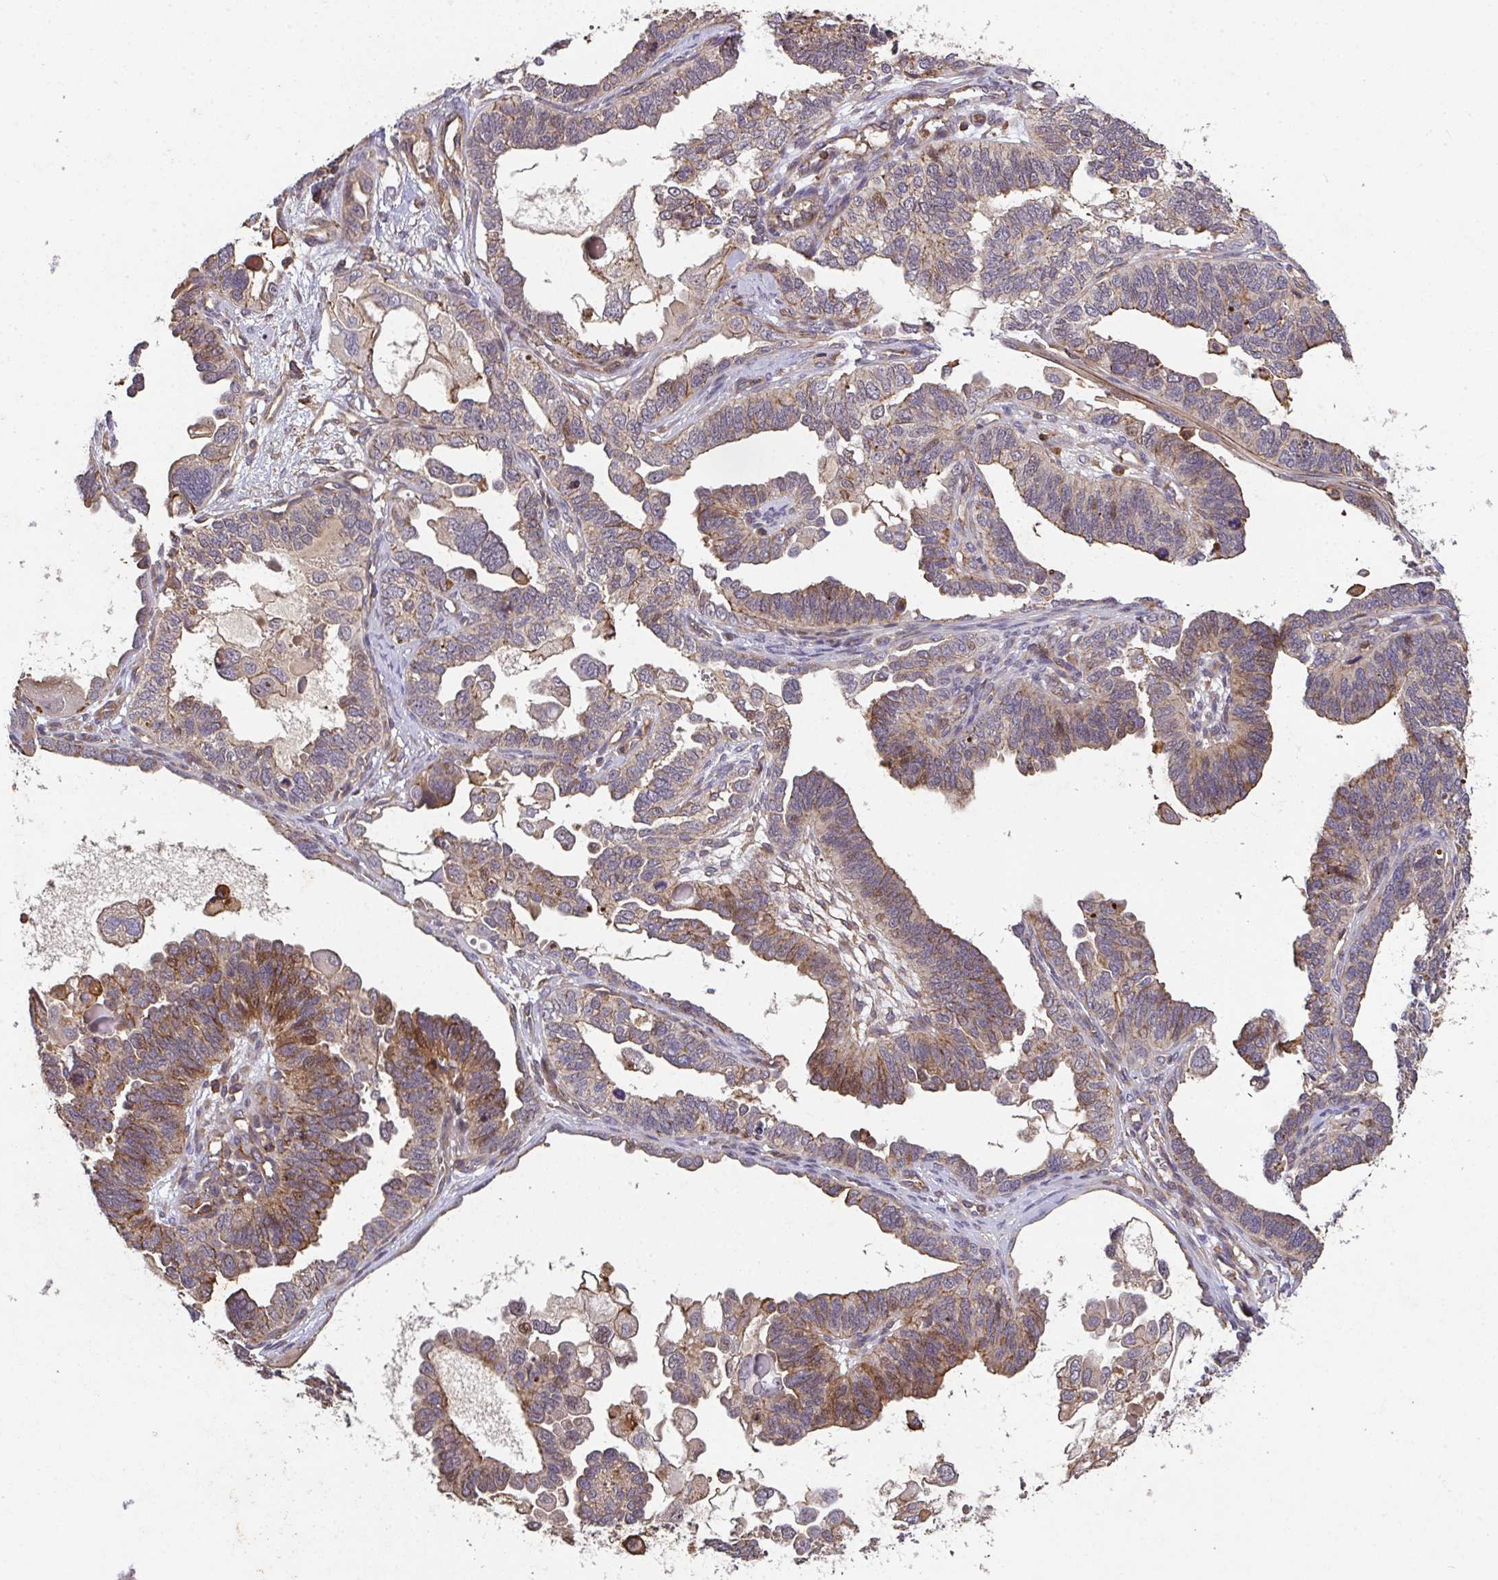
{"staining": {"intensity": "moderate", "quantity": ">75%", "location": "cytoplasmic/membranous"}, "tissue": "ovarian cancer", "cell_type": "Tumor cells", "image_type": "cancer", "snomed": [{"axis": "morphology", "description": "Cystadenocarcinoma, serous, NOS"}, {"axis": "topography", "description": "Ovary"}], "caption": "Ovarian cancer stained for a protein (brown) reveals moderate cytoplasmic/membranous positive staining in about >75% of tumor cells.", "gene": "TNMD", "patient": {"sex": "female", "age": 51}}